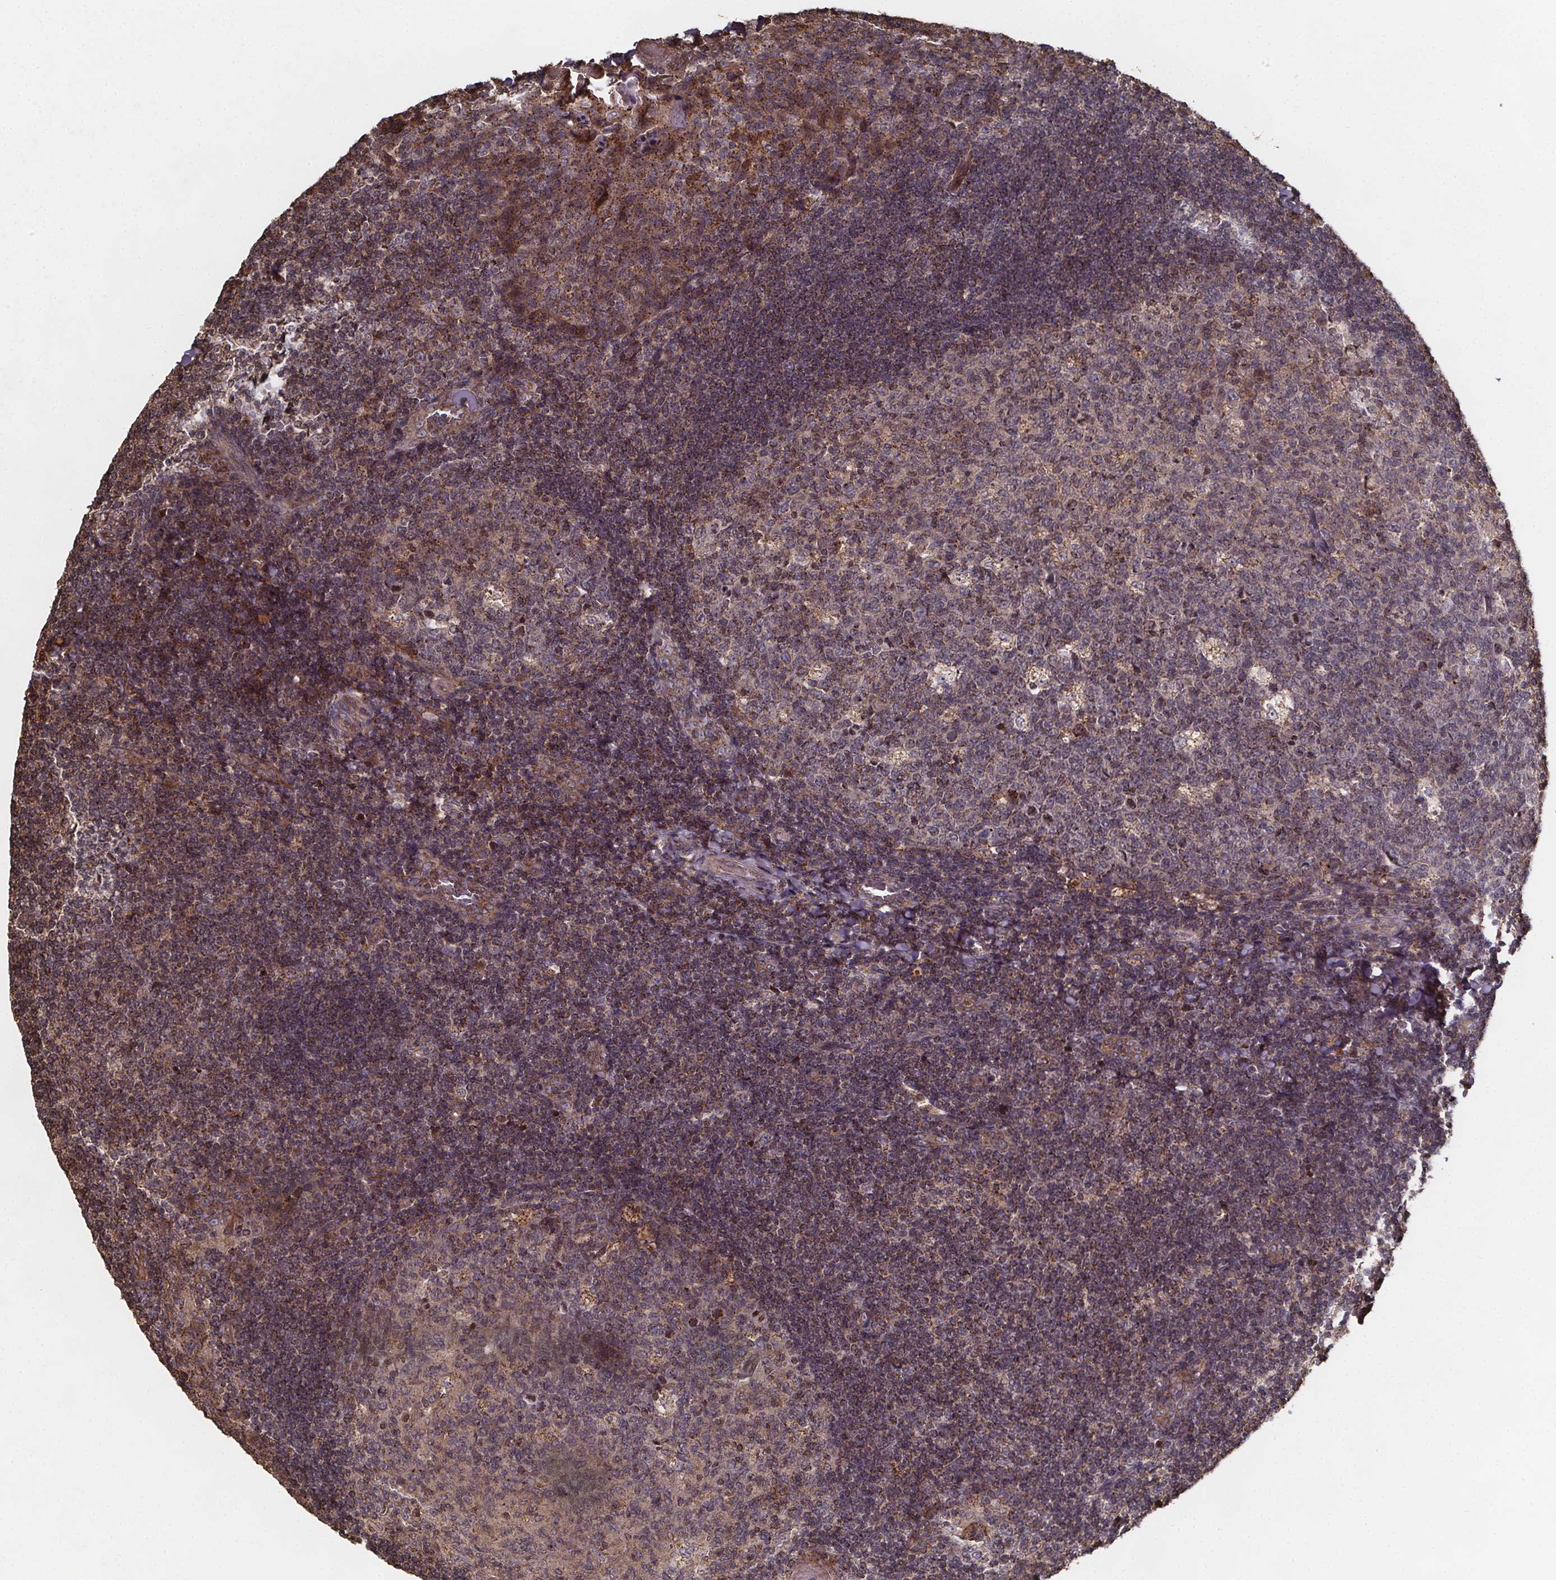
{"staining": {"intensity": "weak", "quantity": "<25%", "location": "cytoplasmic/membranous"}, "tissue": "tonsil", "cell_type": "Germinal center cells", "image_type": "normal", "snomed": [{"axis": "morphology", "description": "Normal tissue, NOS"}, {"axis": "topography", "description": "Tonsil"}], "caption": "Immunohistochemical staining of benign human tonsil demonstrates no significant positivity in germinal center cells. (Immunohistochemistry (ihc), brightfield microscopy, high magnification).", "gene": "ZNF879", "patient": {"sex": "male", "age": 17}}